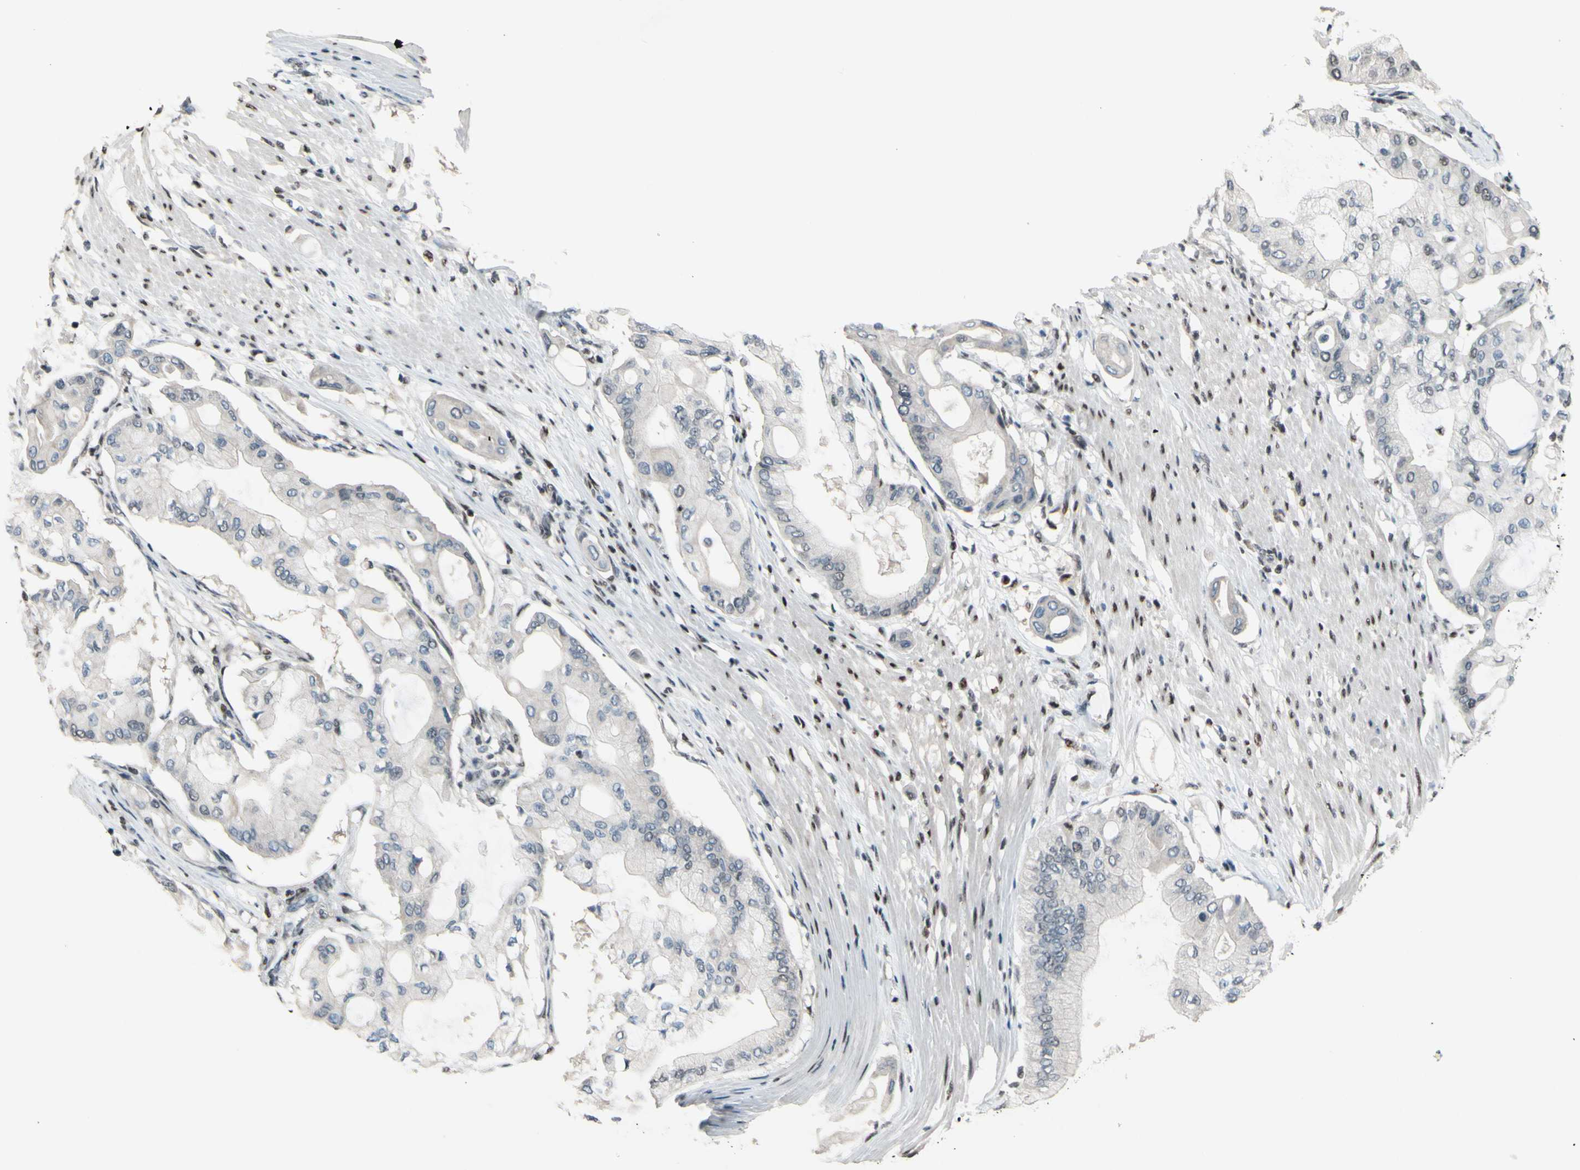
{"staining": {"intensity": "strong", "quantity": "25%-75%", "location": "cytoplasmic/membranous,nuclear"}, "tissue": "pancreatic cancer", "cell_type": "Tumor cells", "image_type": "cancer", "snomed": [{"axis": "morphology", "description": "Adenocarcinoma, NOS"}, {"axis": "morphology", "description": "Adenocarcinoma, metastatic, NOS"}, {"axis": "topography", "description": "Lymph node"}, {"axis": "topography", "description": "Pancreas"}, {"axis": "topography", "description": "Duodenum"}], "caption": "High-magnification brightfield microscopy of pancreatic adenocarcinoma stained with DAB (3,3'-diaminobenzidine) (brown) and counterstained with hematoxylin (blue). tumor cells exhibit strong cytoplasmic/membranous and nuclear expression is present in approximately25%-75% of cells.", "gene": "FKBP5", "patient": {"sex": "female", "age": 64}}